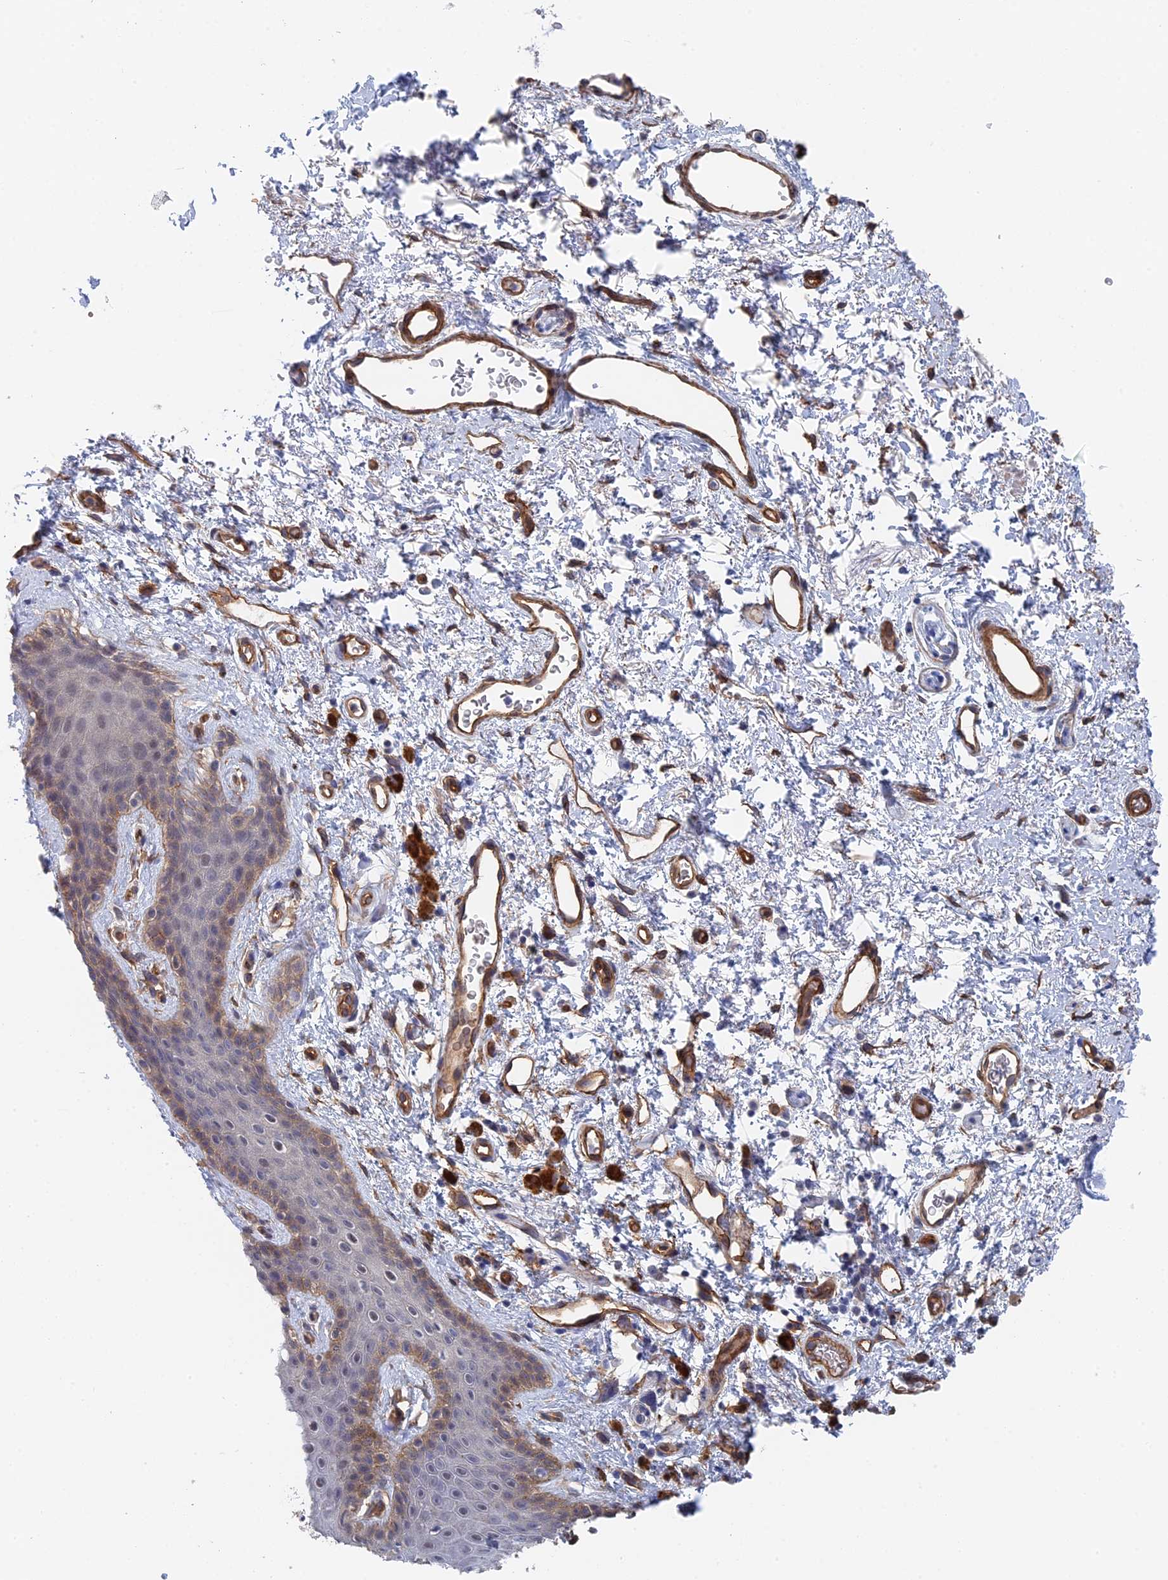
{"staining": {"intensity": "weak", "quantity": "25%-75%", "location": "cytoplasmic/membranous"}, "tissue": "skin", "cell_type": "Epidermal cells", "image_type": "normal", "snomed": [{"axis": "morphology", "description": "Normal tissue, NOS"}, {"axis": "topography", "description": "Anal"}], "caption": "Weak cytoplasmic/membranous positivity for a protein is present in approximately 25%-75% of epidermal cells of unremarkable skin using immunohistochemistry (IHC).", "gene": "MTHFSD", "patient": {"sex": "female", "age": 46}}